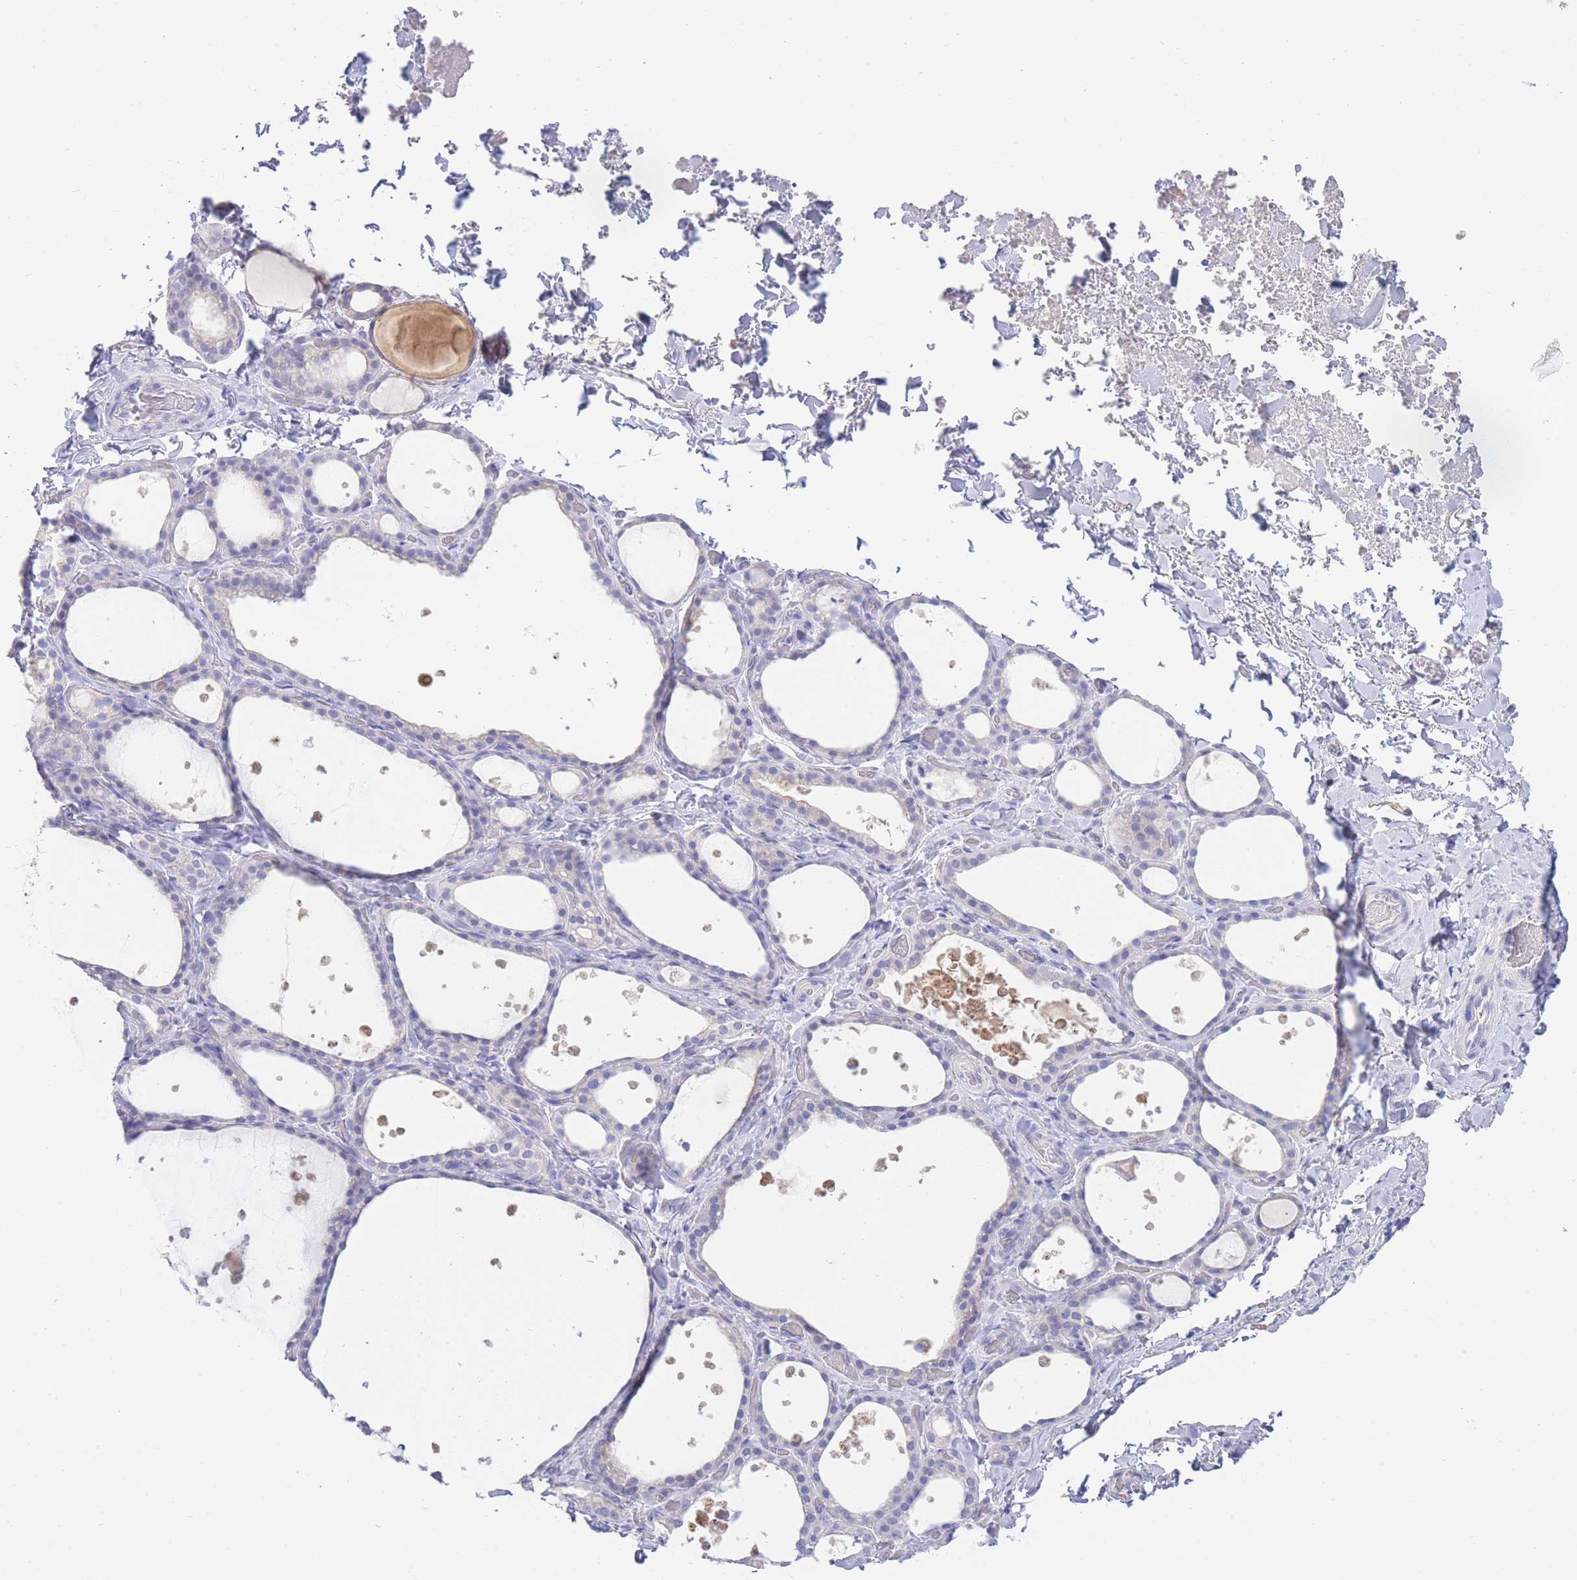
{"staining": {"intensity": "negative", "quantity": "none", "location": "none"}, "tissue": "thyroid gland", "cell_type": "Glandular cells", "image_type": "normal", "snomed": [{"axis": "morphology", "description": "Normal tissue, NOS"}, {"axis": "topography", "description": "Thyroid gland"}], "caption": "A photomicrograph of thyroid gland stained for a protein exhibits no brown staining in glandular cells. (DAB (3,3'-diaminobenzidine) immunohistochemistry (IHC), high magnification).", "gene": "LRRC37A2", "patient": {"sex": "female", "age": 44}}